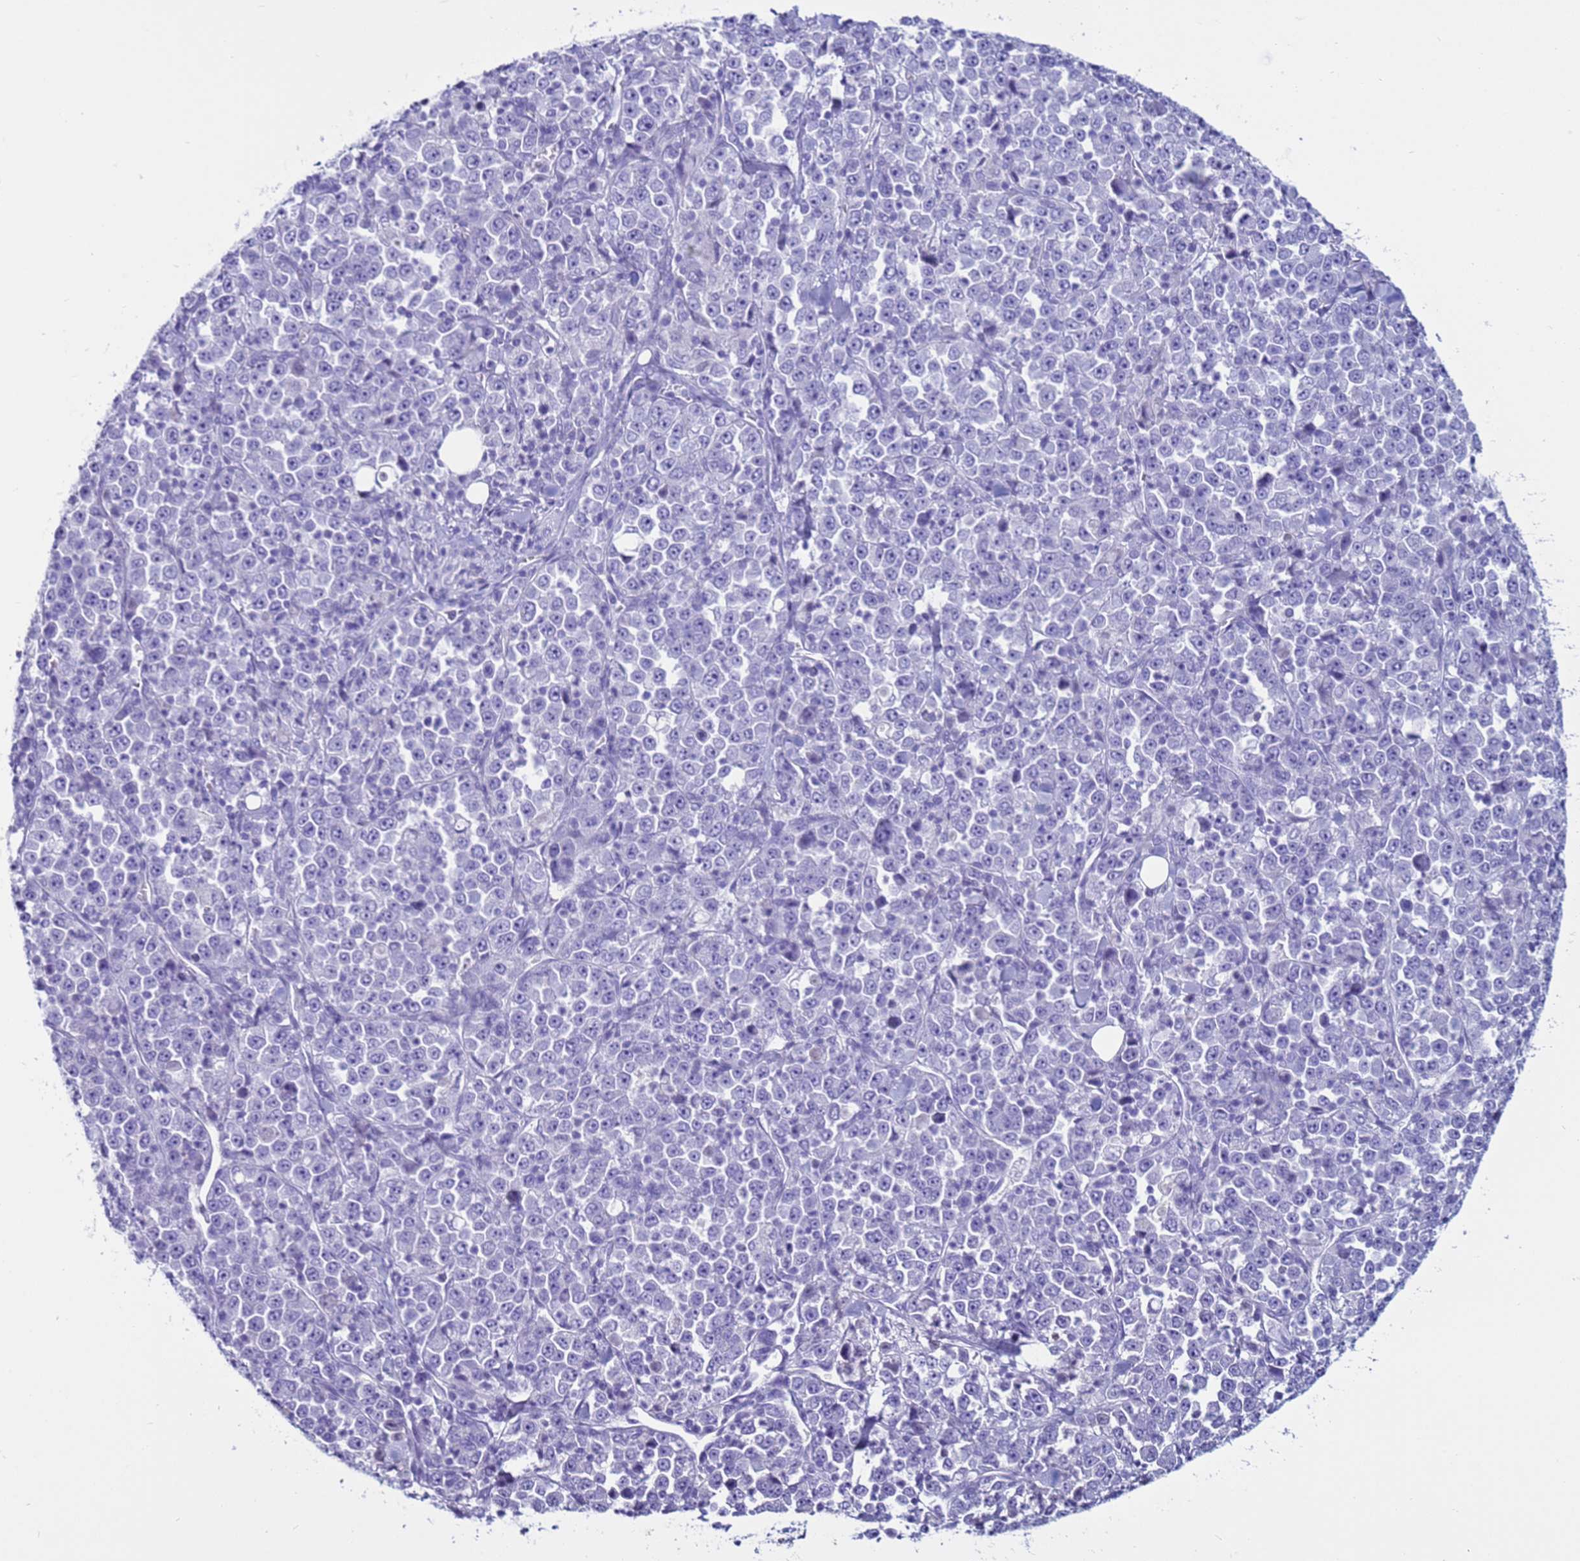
{"staining": {"intensity": "negative", "quantity": "none", "location": "none"}, "tissue": "stomach cancer", "cell_type": "Tumor cells", "image_type": "cancer", "snomed": [{"axis": "morphology", "description": "Normal tissue, NOS"}, {"axis": "morphology", "description": "Adenocarcinoma, NOS"}, {"axis": "topography", "description": "Stomach, upper"}, {"axis": "topography", "description": "Stomach"}], "caption": "IHC image of neoplastic tissue: human stomach cancer stained with DAB (3,3'-diaminobenzidine) reveals no significant protein staining in tumor cells. (Brightfield microscopy of DAB (3,3'-diaminobenzidine) IHC at high magnification).", "gene": "CST4", "patient": {"sex": "male", "age": 59}}